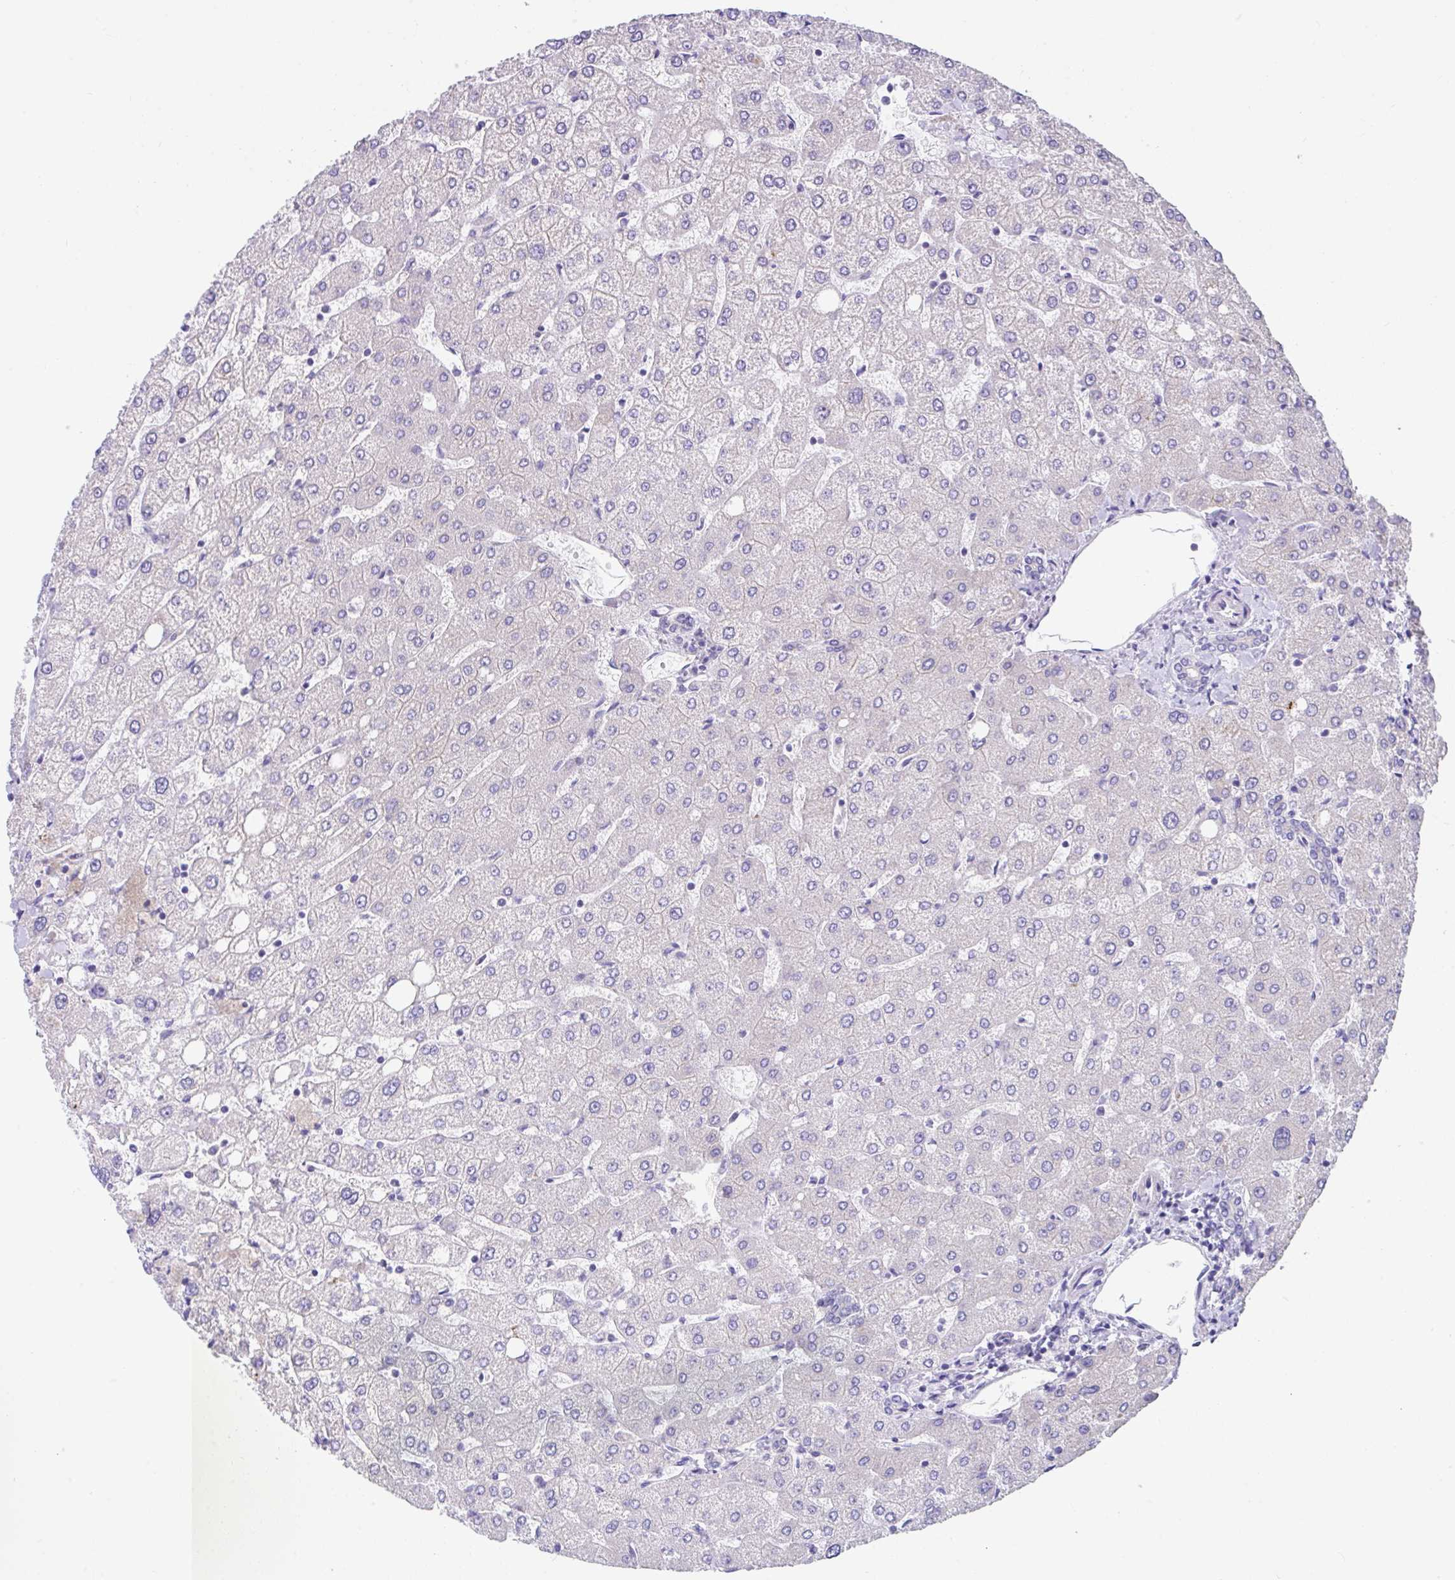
{"staining": {"intensity": "negative", "quantity": "none", "location": "none"}, "tissue": "liver", "cell_type": "Cholangiocytes", "image_type": "normal", "snomed": [{"axis": "morphology", "description": "Normal tissue, NOS"}, {"axis": "topography", "description": "Liver"}], "caption": "Photomicrograph shows no significant protein expression in cholangiocytes of normal liver. (DAB (3,3'-diaminobenzidine) immunohistochemistry (IHC) with hematoxylin counter stain).", "gene": "CCSAP", "patient": {"sex": "female", "age": 54}}